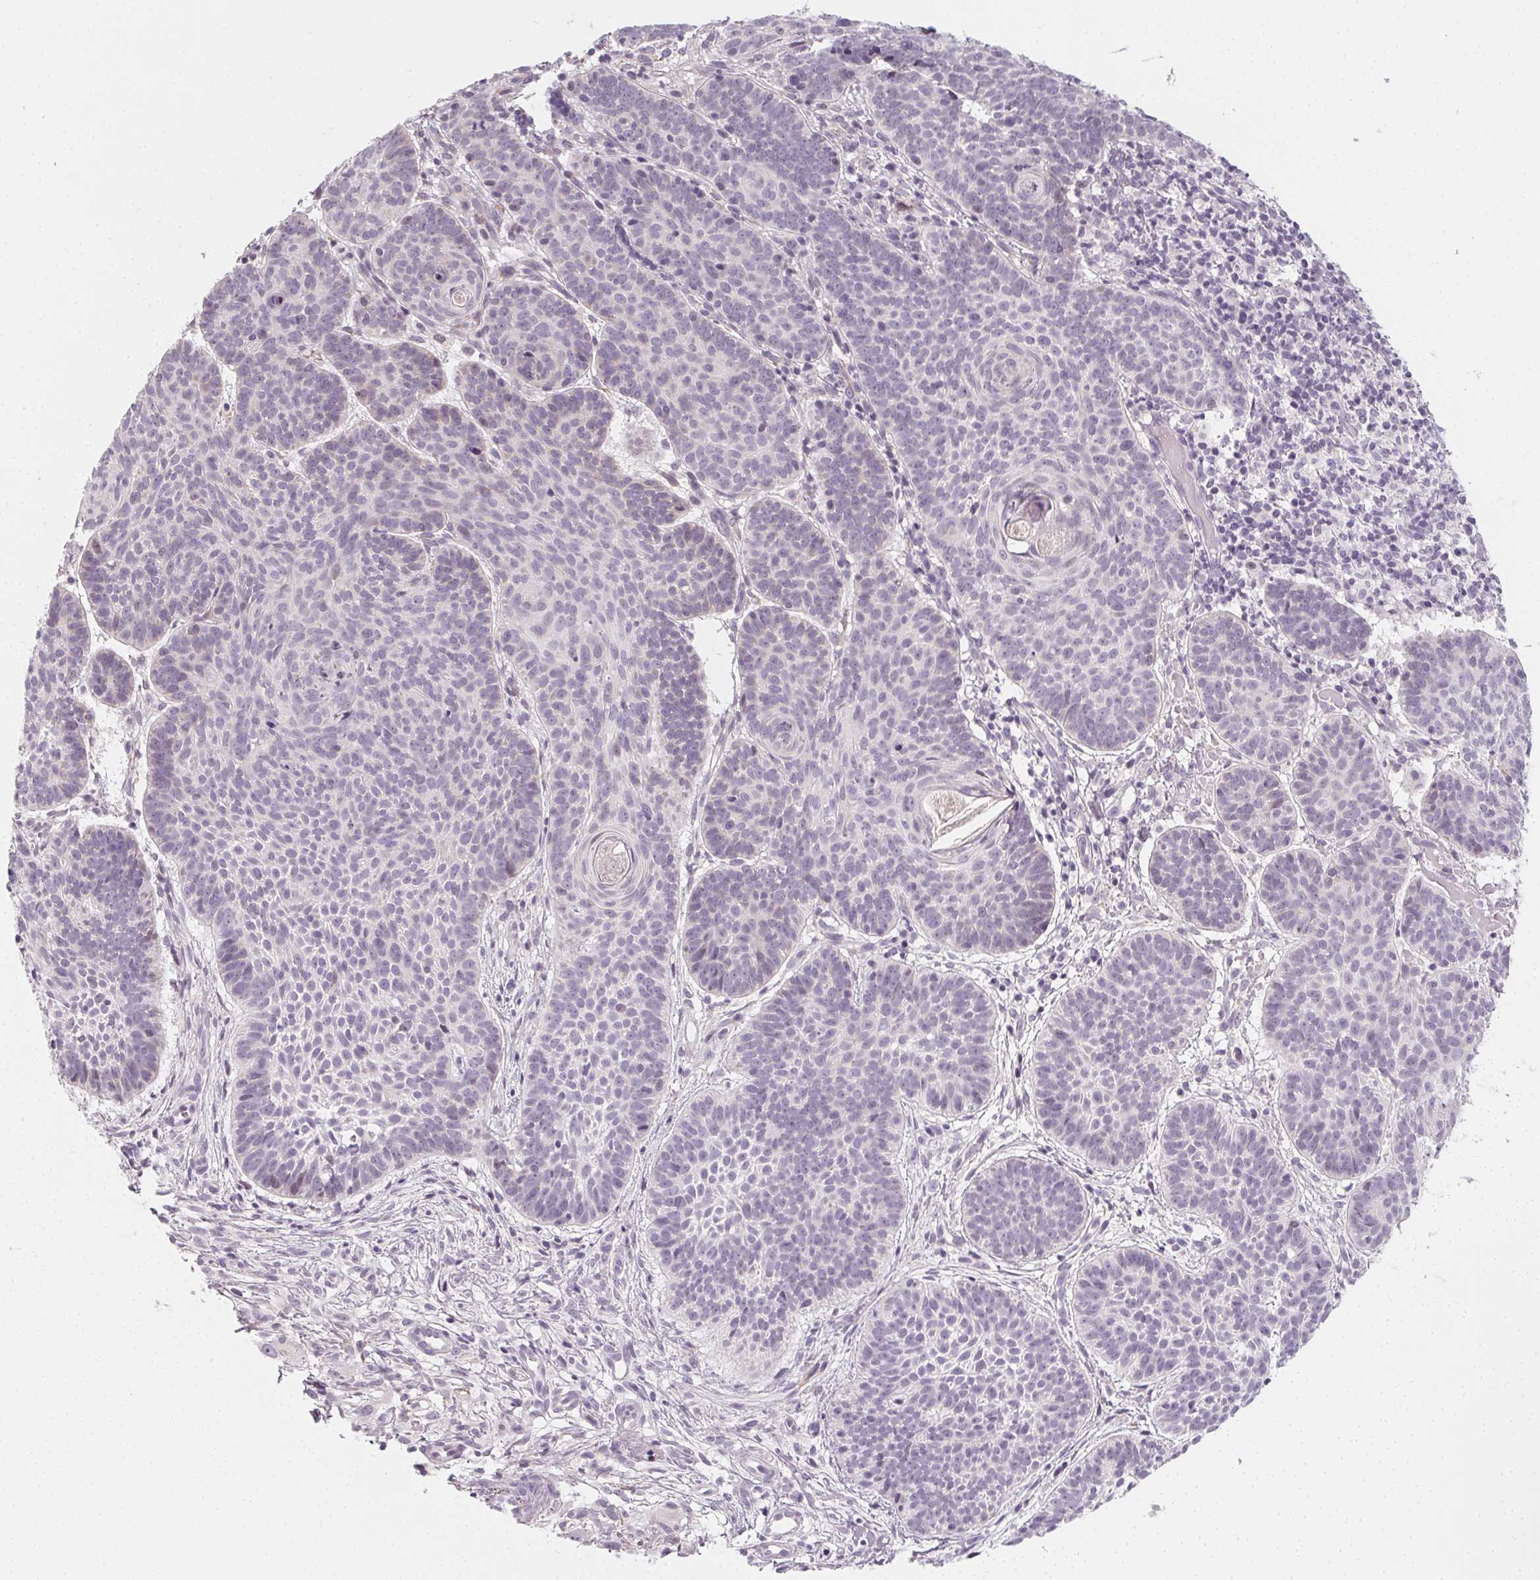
{"staining": {"intensity": "negative", "quantity": "none", "location": "none"}, "tissue": "skin cancer", "cell_type": "Tumor cells", "image_type": "cancer", "snomed": [{"axis": "morphology", "description": "Basal cell carcinoma"}, {"axis": "topography", "description": "Skin"}], "caption": "There is no significant positivity in tumor cells of skin cancer.", "gene": "CCDC96", "patient": {"sex": "male", "age": 72}}